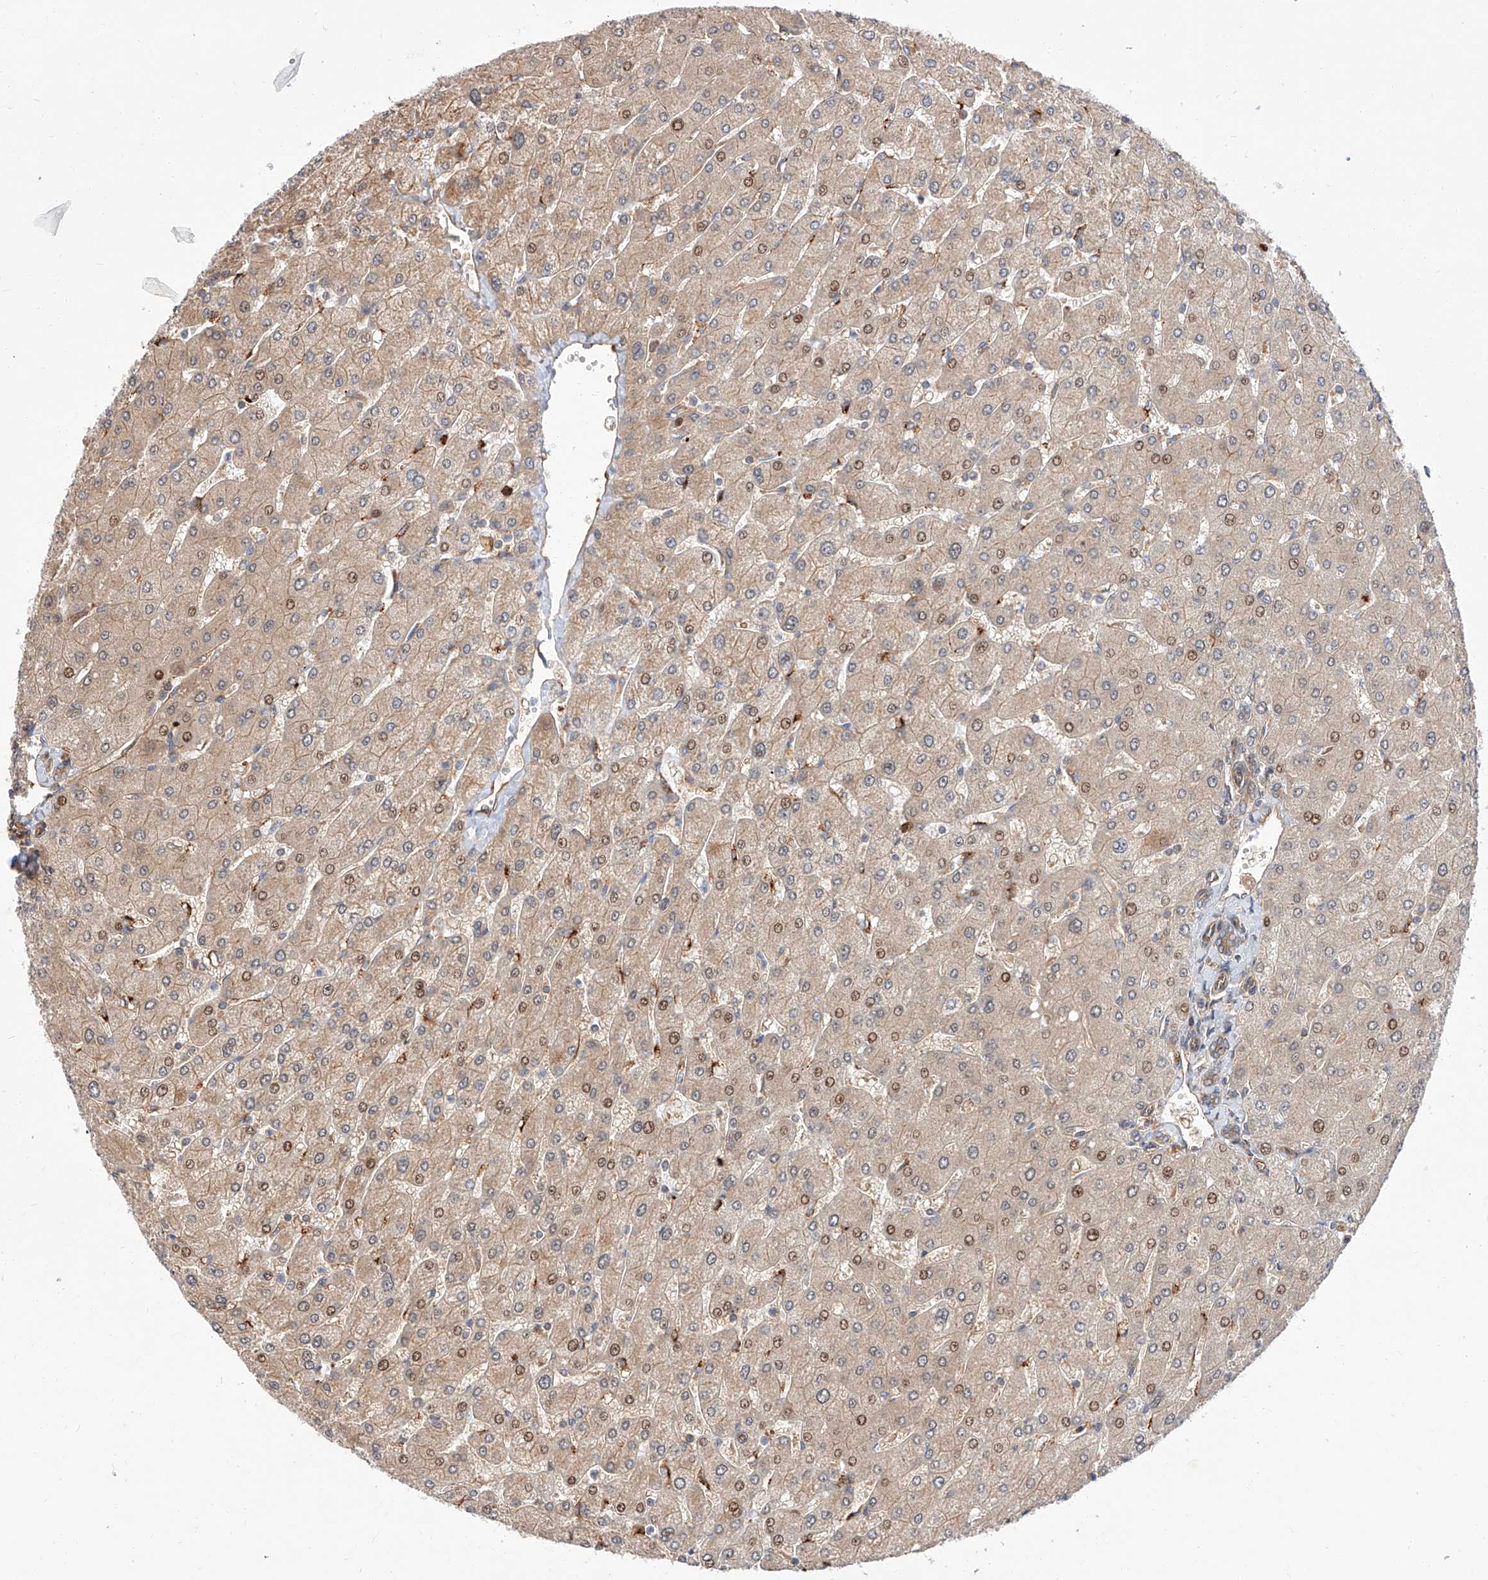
{"staining": {"intensity": "weak", "quantity": ">75%", "location": "cytoplasmic/membranous"}, "tissue": "liver", "cell_type": "Cholangiocytes", "image_type": "normal", "snomed": [{"axis": "morphology", "description": "Normal tissue, NOS"}, {"axis": "topography", "description": "Liver"}], "caption": "Weak cytoplasmic/membranous expression for a protein is identified in about >75% of cholangiocytes of benign liver using IHC.", "gene": "ISCA2", "patient": {"sex": "male", "age": 55}}